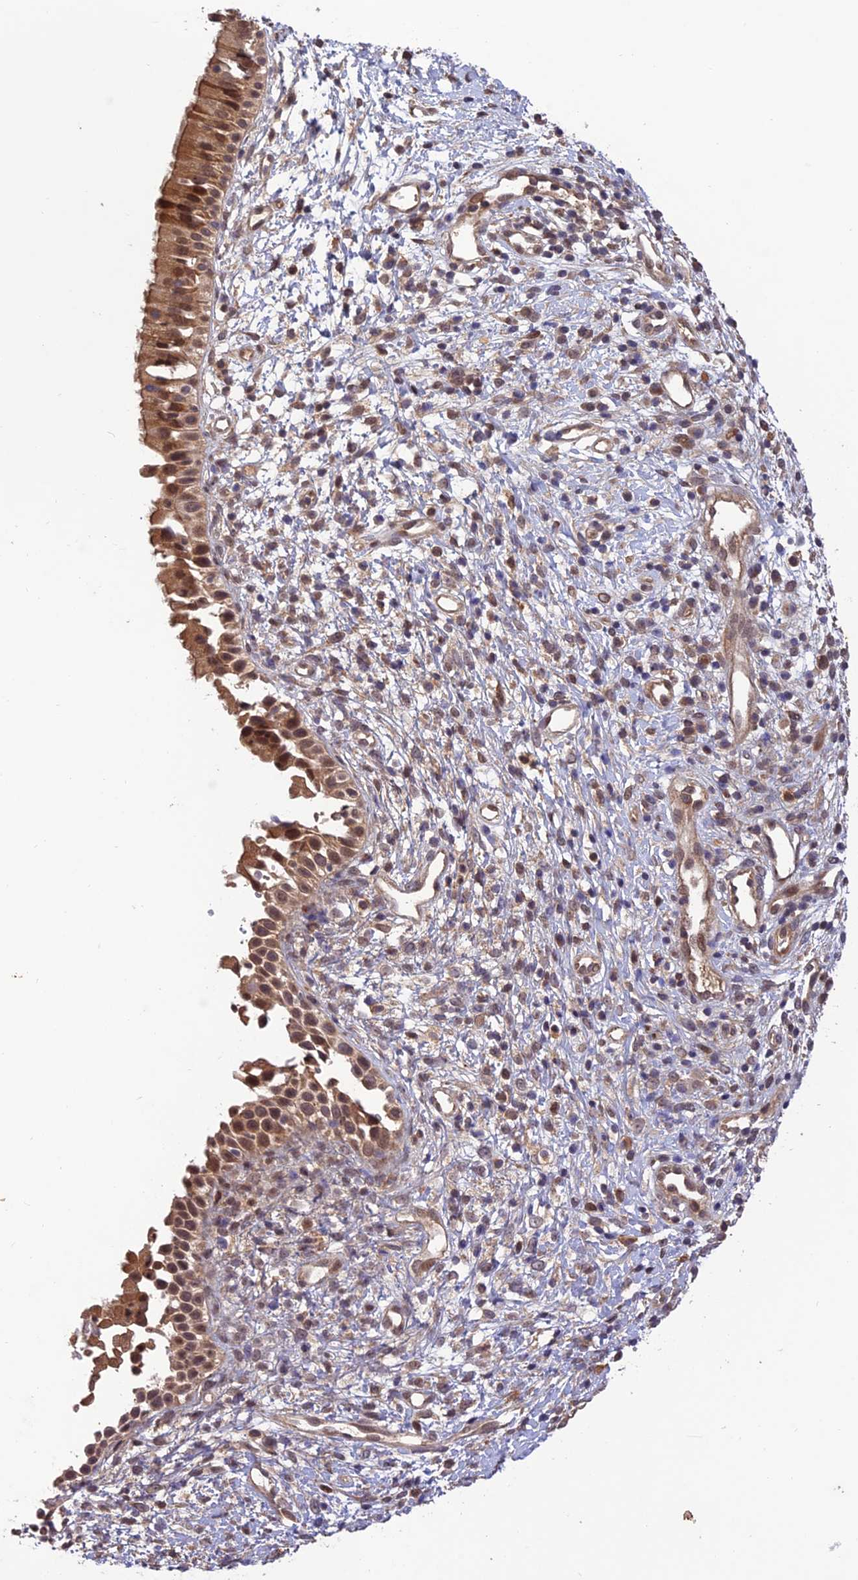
{"staining": {"intensity": "moderate", "quantity": ">75%", "location": "cytoplasmic/membranous,nuclear"}, "tissue": "nasopharynx", "cell_type": "Respiratory epithelial cells", "image_type": "normal", "snomed": [{"axis": "morphology", "description": "Normal tissue, NOS"}, {"axis": "topography", "description": "Nasopharynx"}], "caption": "Moderate cytoplasmic/membranous,nuclear expression for a protein is present in about >75% of respiratory epithelial cells of normal nasopharynx using immunohistochemistry.", "gene": "REV1", "patient": {"sex": "male", "age": 22}}